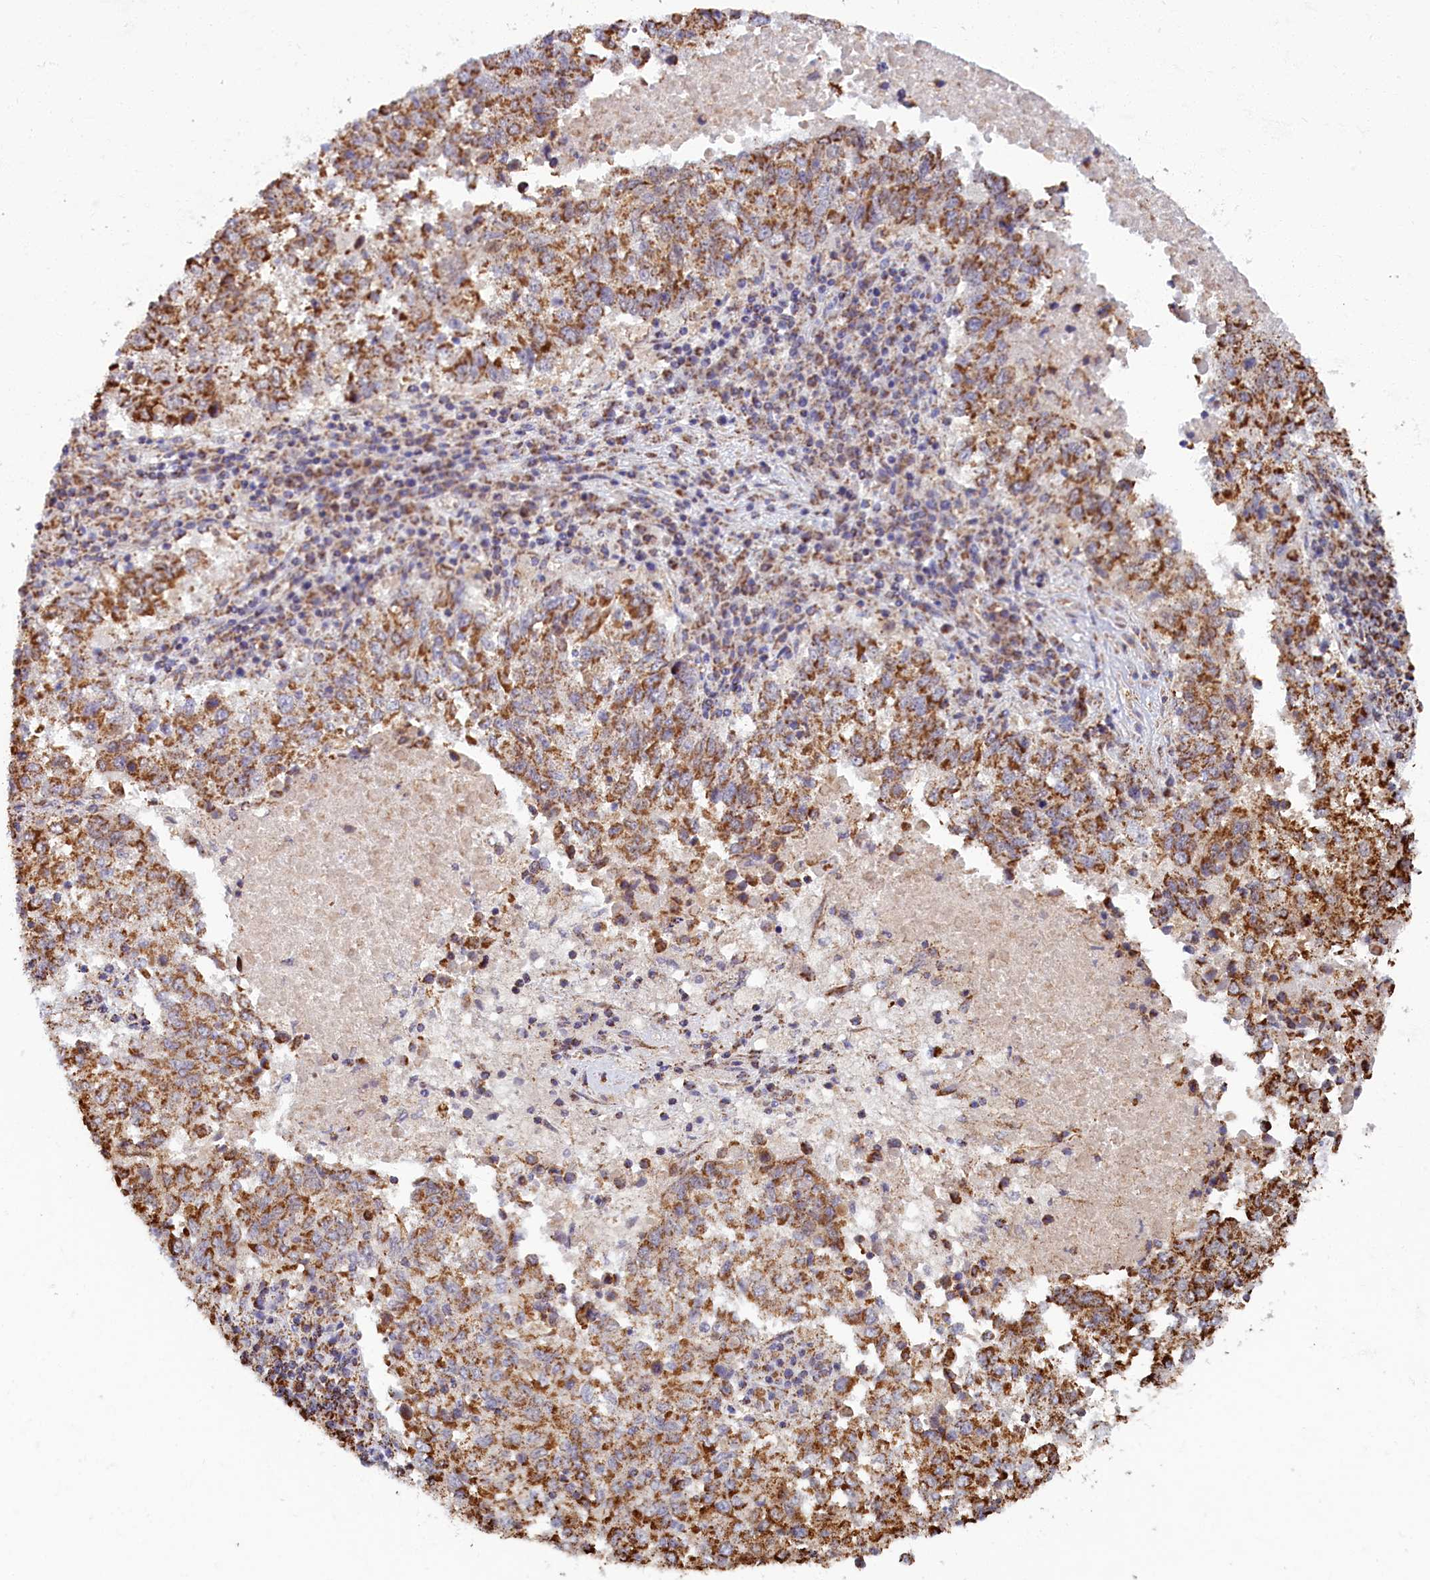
{"staining": {"intensity": "moderate", "quantity": ">75%", "location": "cytoplasmic/membranous"}, "tissue": "lung cancer", "cell_type": "Tumor cells", "image_type": "cancer", "snomed": [{"axis": "morphology", "description": "Squamous cell carcinoma, NOS"}, {"axis": "topography", "description": "Lung"}], "caption": "High-magnification brightfield microscopy of lung cancer (squamous cell carcinoma) stained with DAB (brown) and counterstained with hematoxylin (blue). tumor cells exhibit moderate cytoplasmic/membranous expression is appreciated in about>75% of cells. (brown staining indicates protein expression, while blue staining denotes nuclei).", "gene": "SPR", "patient": {"sex": "male", "age": 73}}